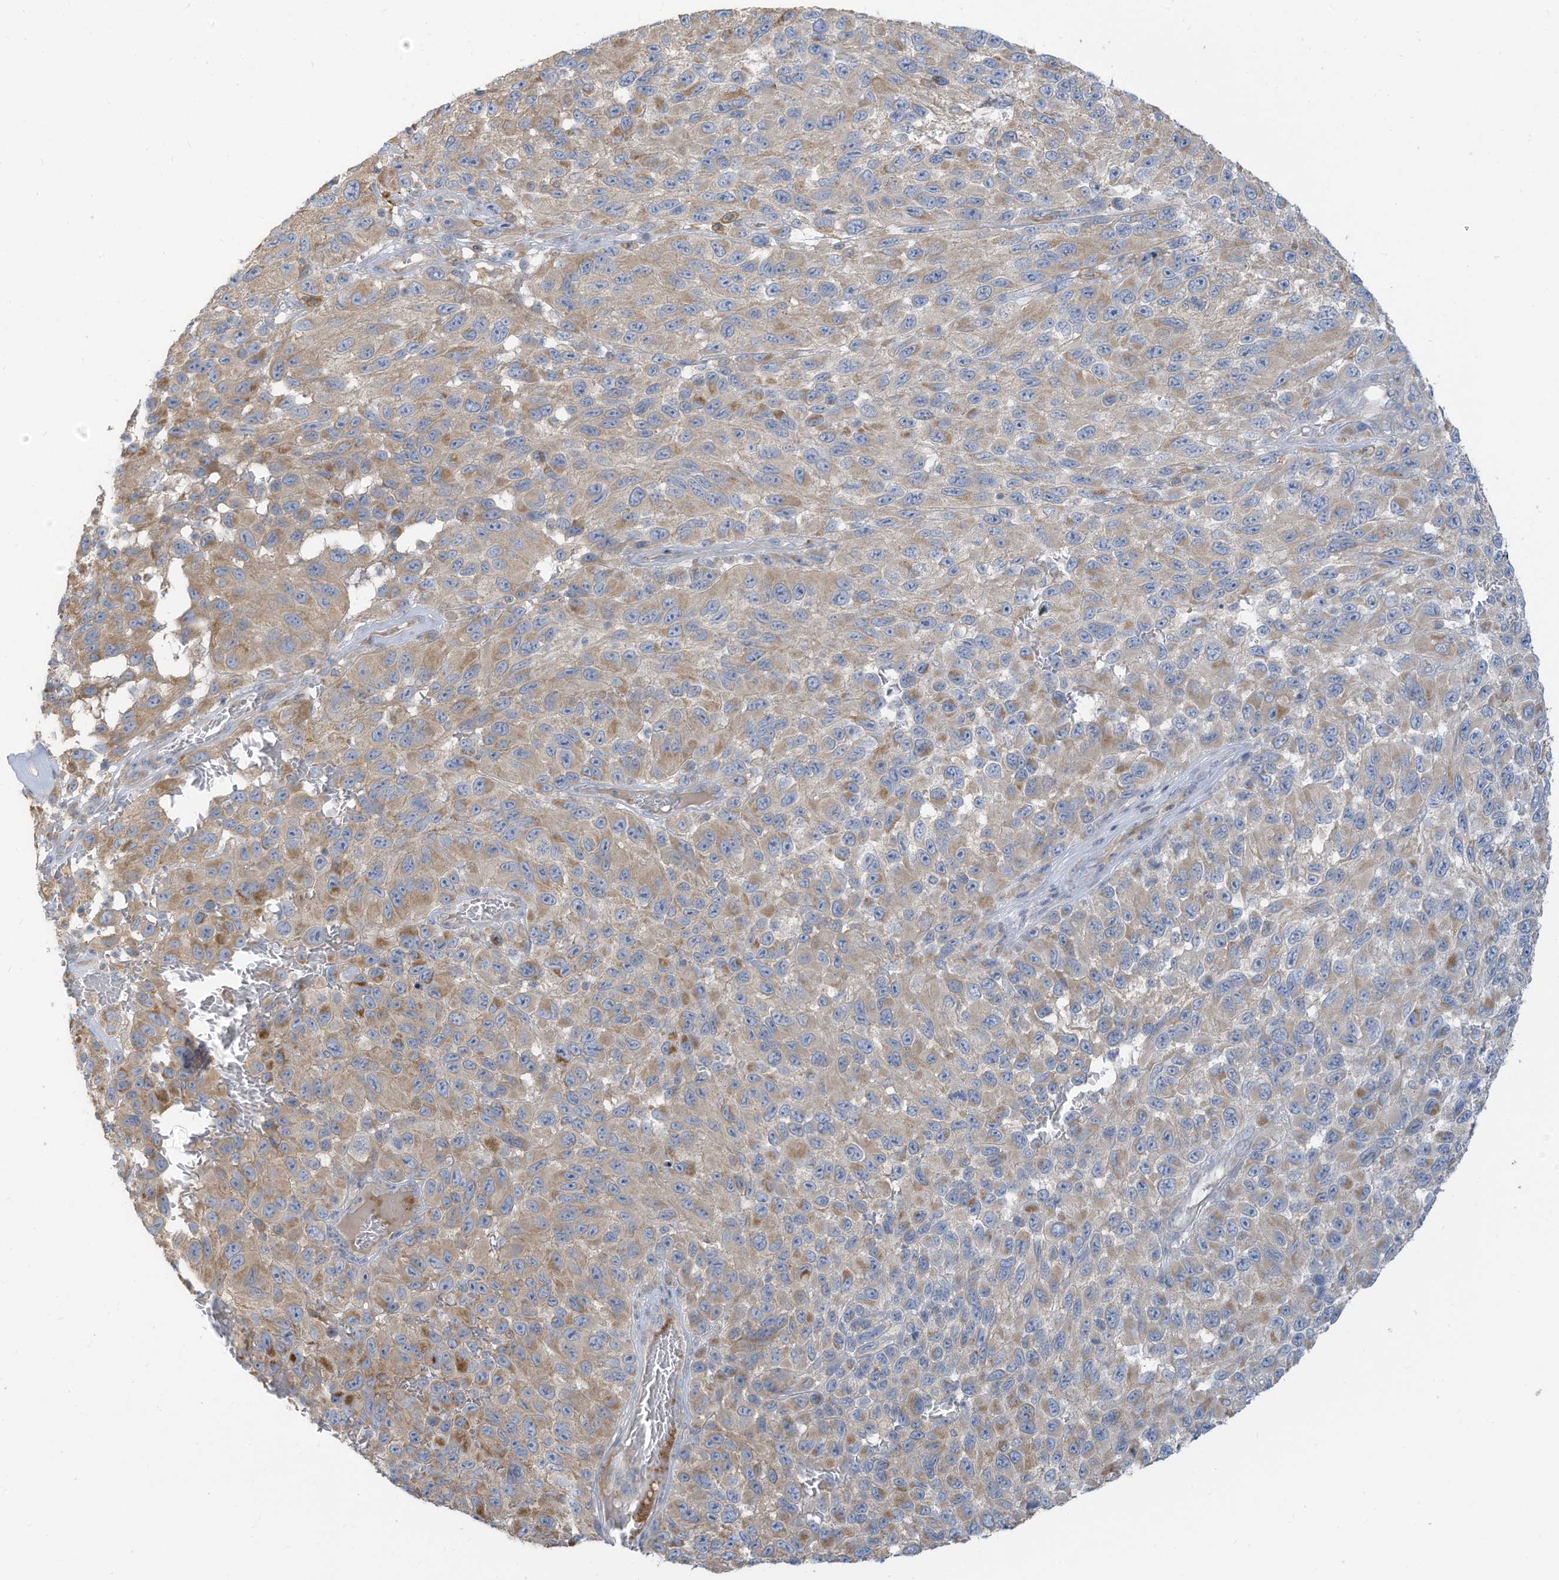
{"staining": {"intensity": "weak", "quantity": "25%-75%", "location": "cytoplasmic/membranous"}, "tissue": "melanoma", "cell_type": "Tumor cells", "image_type": "cancer", "snomed": [{"axis": "morphology", "description": "Malignant melanoma, NOS"}, {"axis": "topography", "description": "Skin"}], "caption": "High-magnification brightfield microscopy of melanoma stained with DAB (brown) and counterstained with hematoxylin (blue). tumor cells exhibit weak cytoplasmic/membranous staining is identified in approximately25%-75% of cells. (DAB (3,3'-diaminobenzidine) IHC, brown staining for protein, blue staining for nuclei).", "gene": "GTPBP2", "patient": {"sex": "female", "age": 96}}